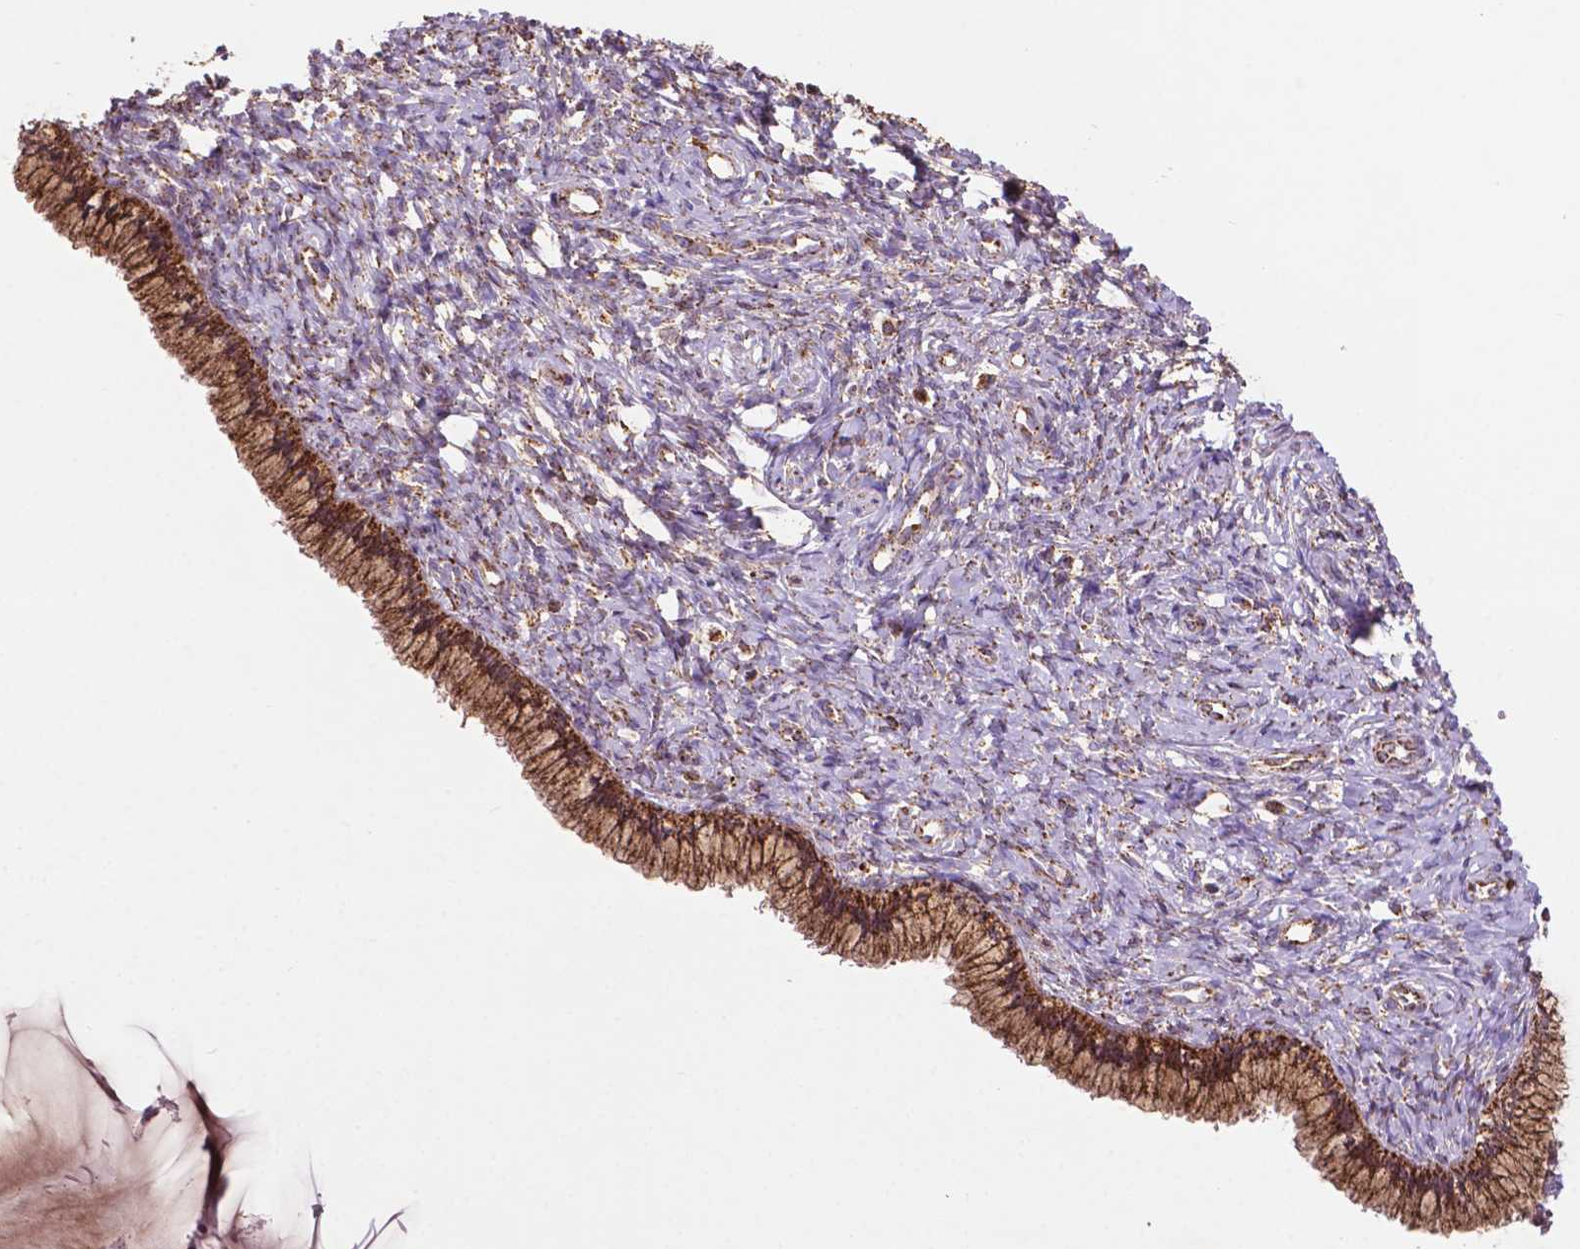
{"staining": {"intensity": "strong", "quantity": ">75%", "location": "cytoplasmic/membranous"}, "tissue": "cervix", "cell_type": "Glandular cells", "image_type": "normal", "snomed": [{"axis": "morphology", "description": "Normal tissue, NOS"}, {"axis": "topography", "description": "Cervix"}], "caption": "This micrograph displays IHC staining of benign cervix, with high strong cytoplasmic/membranous expression in approximately >75% of glandular cells.", "gene": "ILVBL", "patient": {"sex": "female", "age": 37}}